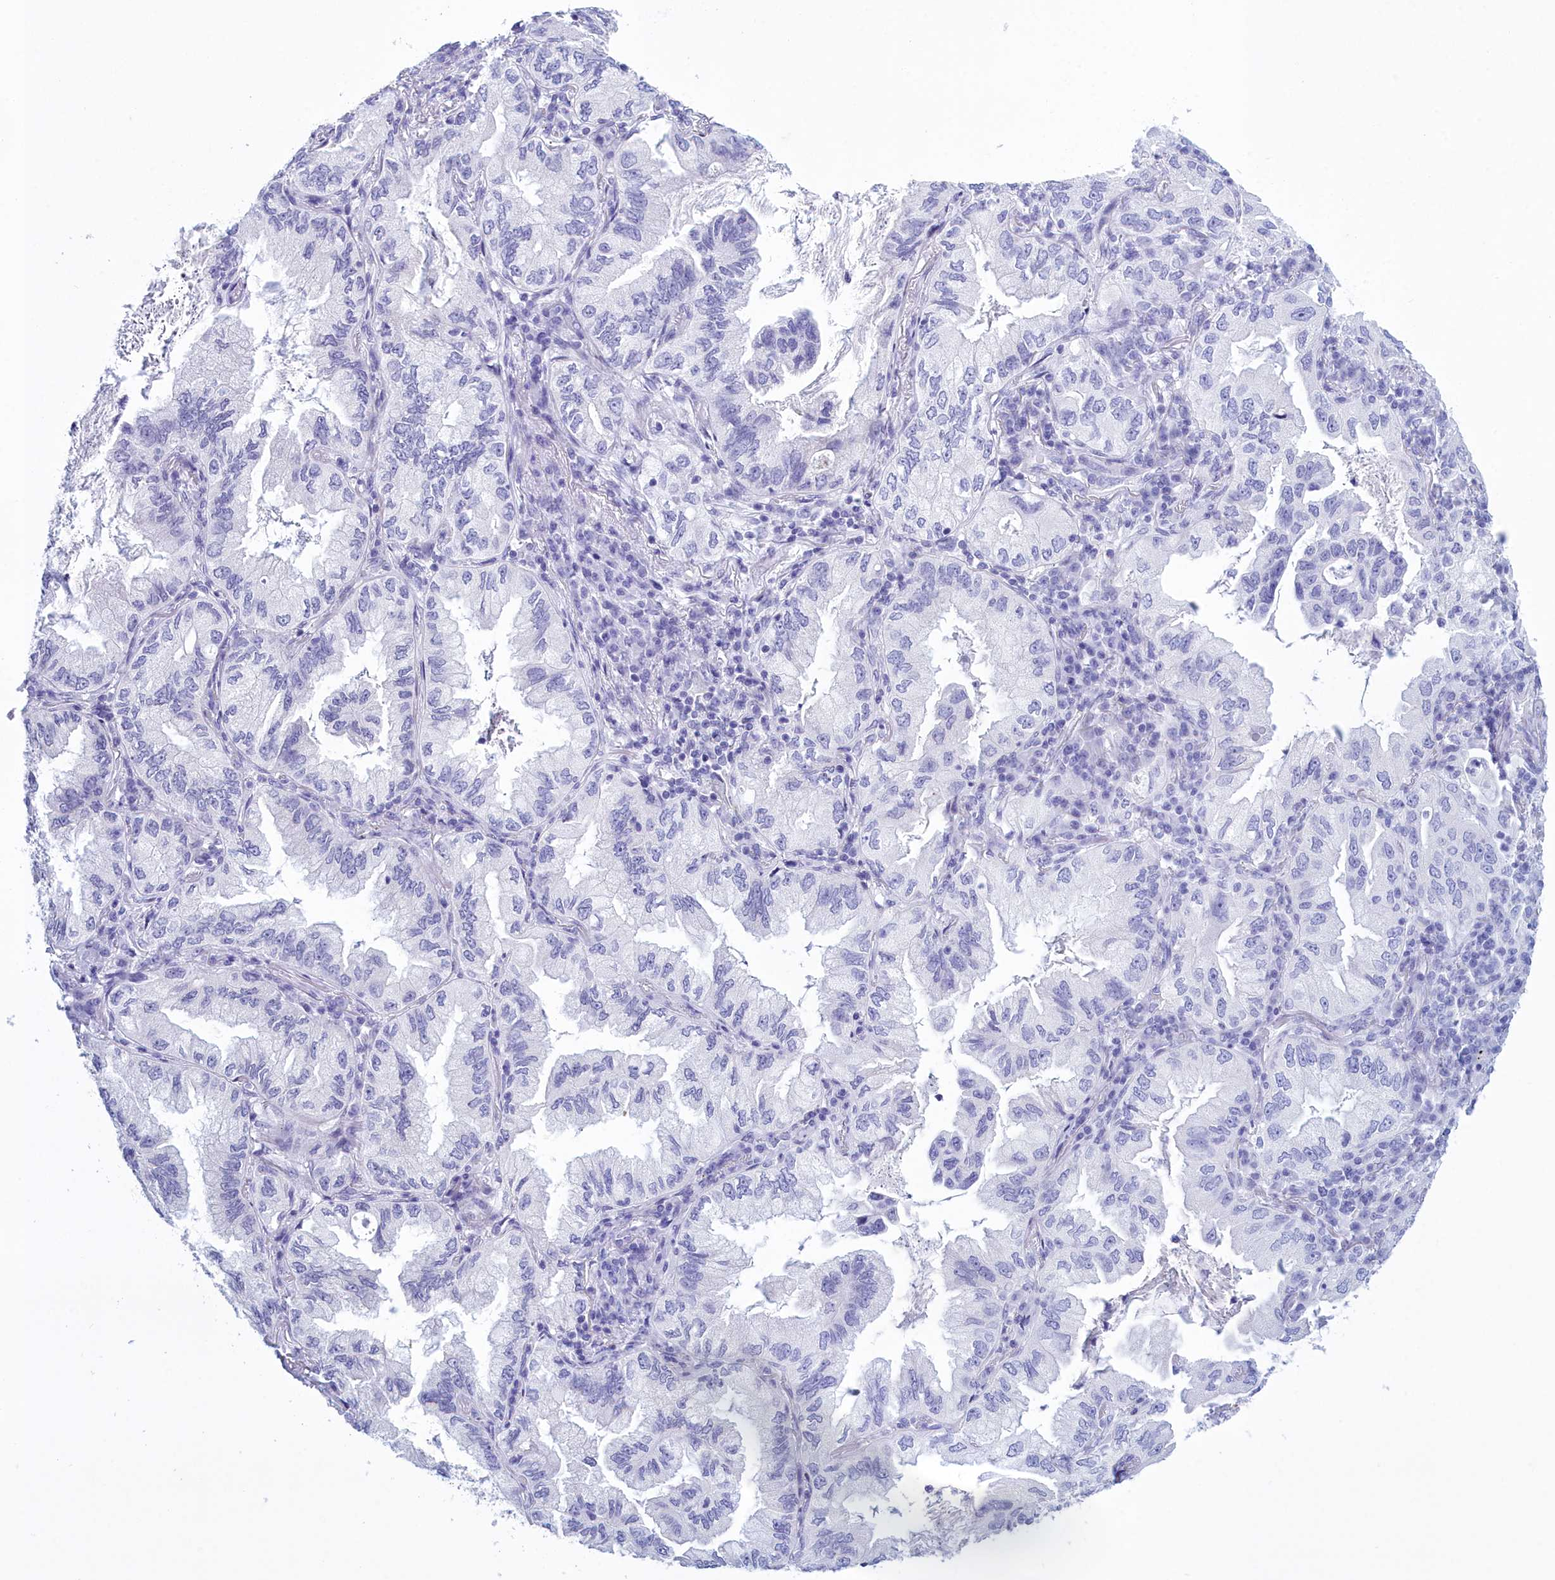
{"staining": {"intensity": "negative", "quantity": "none", "location": "none"}, "tissue": "lung cancer", "cell_type": "Tumor cells", "image_type": "cancer", "snomed": [{"axis": "morphology", "description": "Adenocarcinoma, NOS"}, {"axis": "topography", "description": "Lung"}], "caption": "This is a histopathology image of IHC staining of adenocarcinoma (lung), which shows no positivity in tumor cells.", "gene": "TMEM97", "patient": {"sex": "female", "age": 69}}